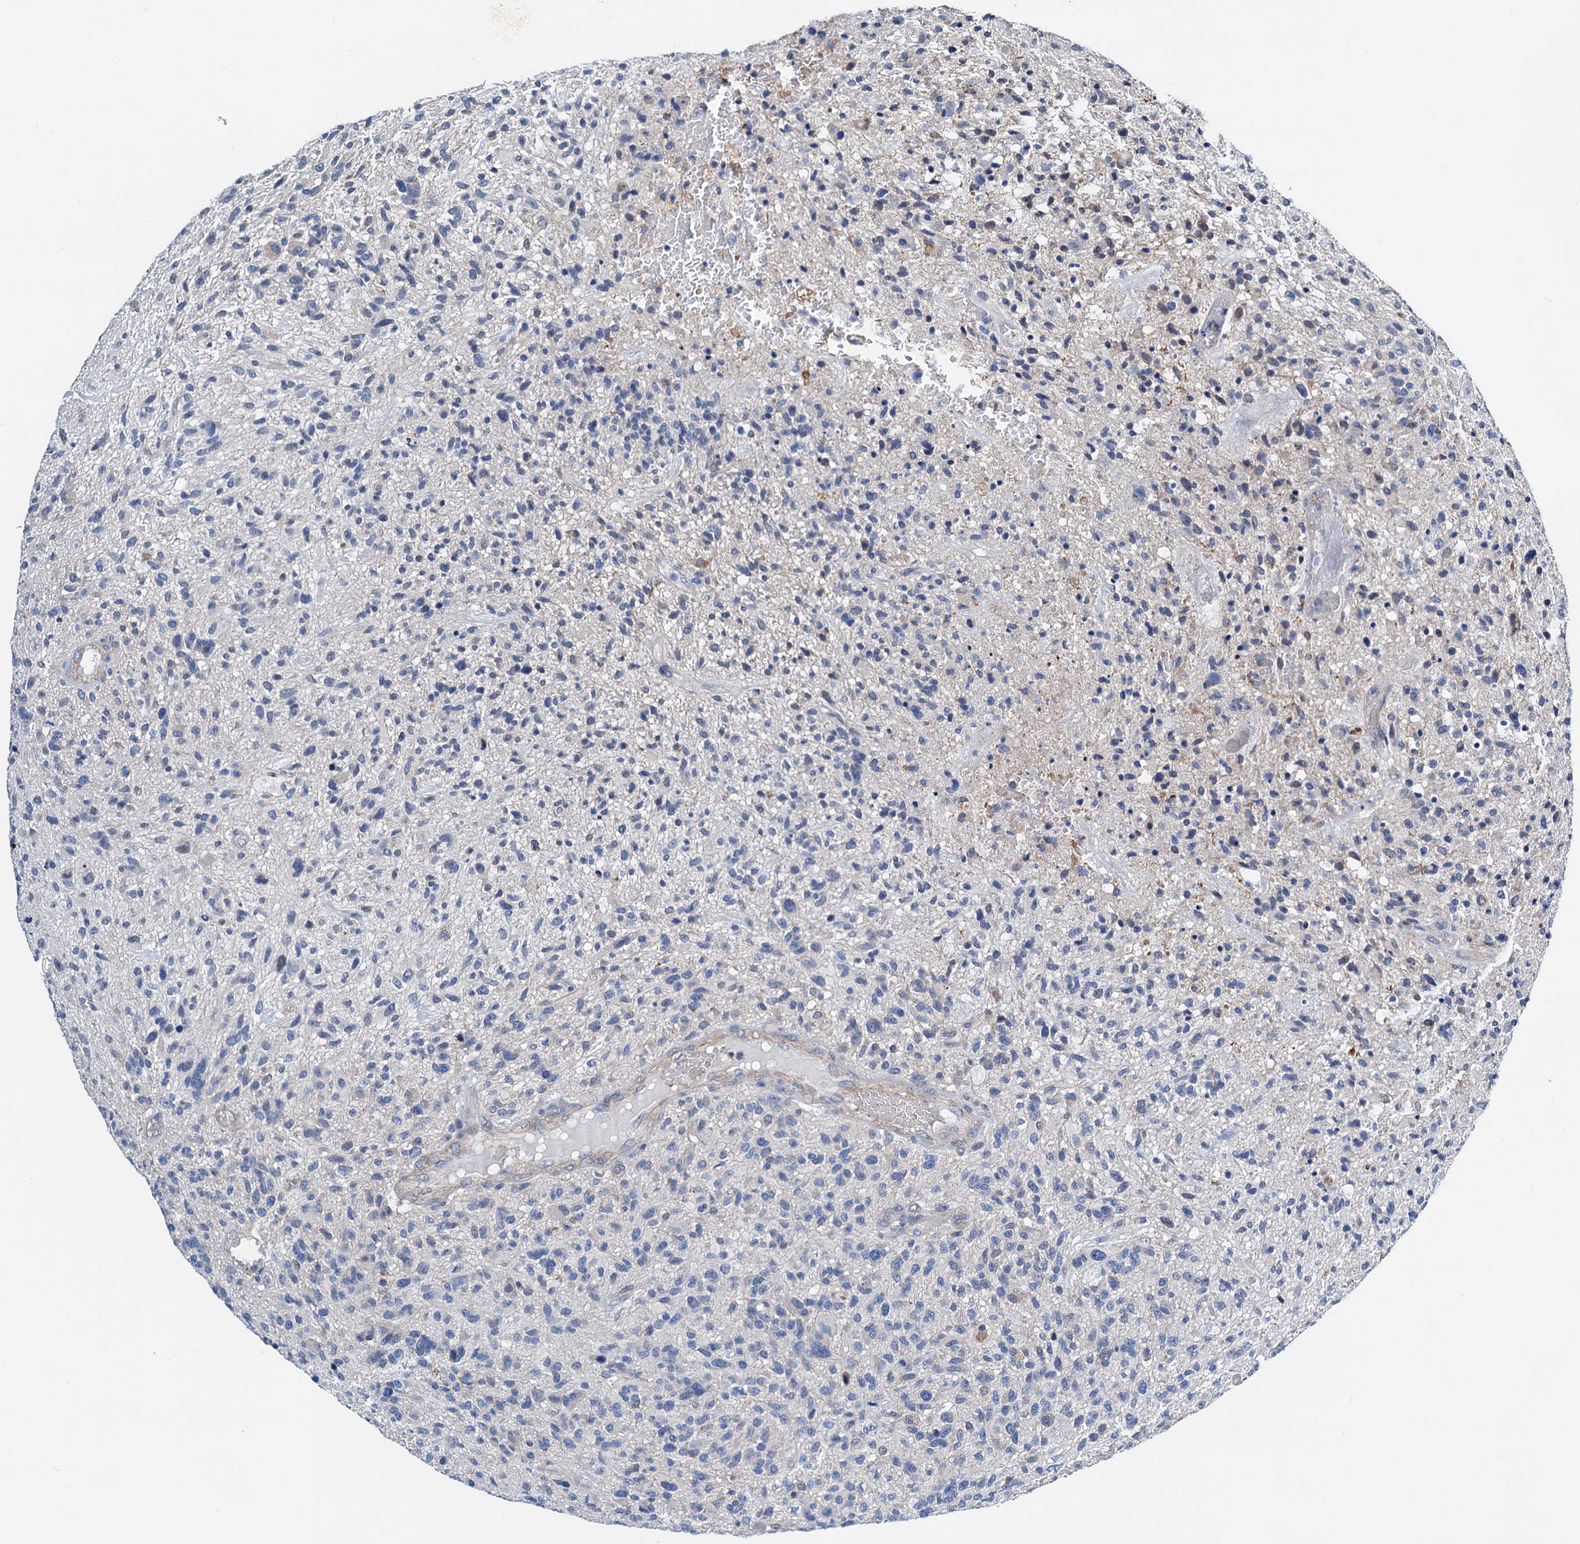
{"staining": {"intensity": "negative", "quantity": "none", "location": "none"}, "tissue": "glioma", "cell_type": "Tumor cells", "image_type": "cancer", "snomed": [{"axis": "morphology", "description": "Glioma, malignant, High grade"}, {"axis": "topography", "description": "Brain"}], "caption": "This image is of glioma stained with IHC to label a protein in brown with the nuclei are counter-stained blue. There is no staining in tumor cells.", "gene": "GCOM1", "patient": {"sex": "male", "age": 47}}